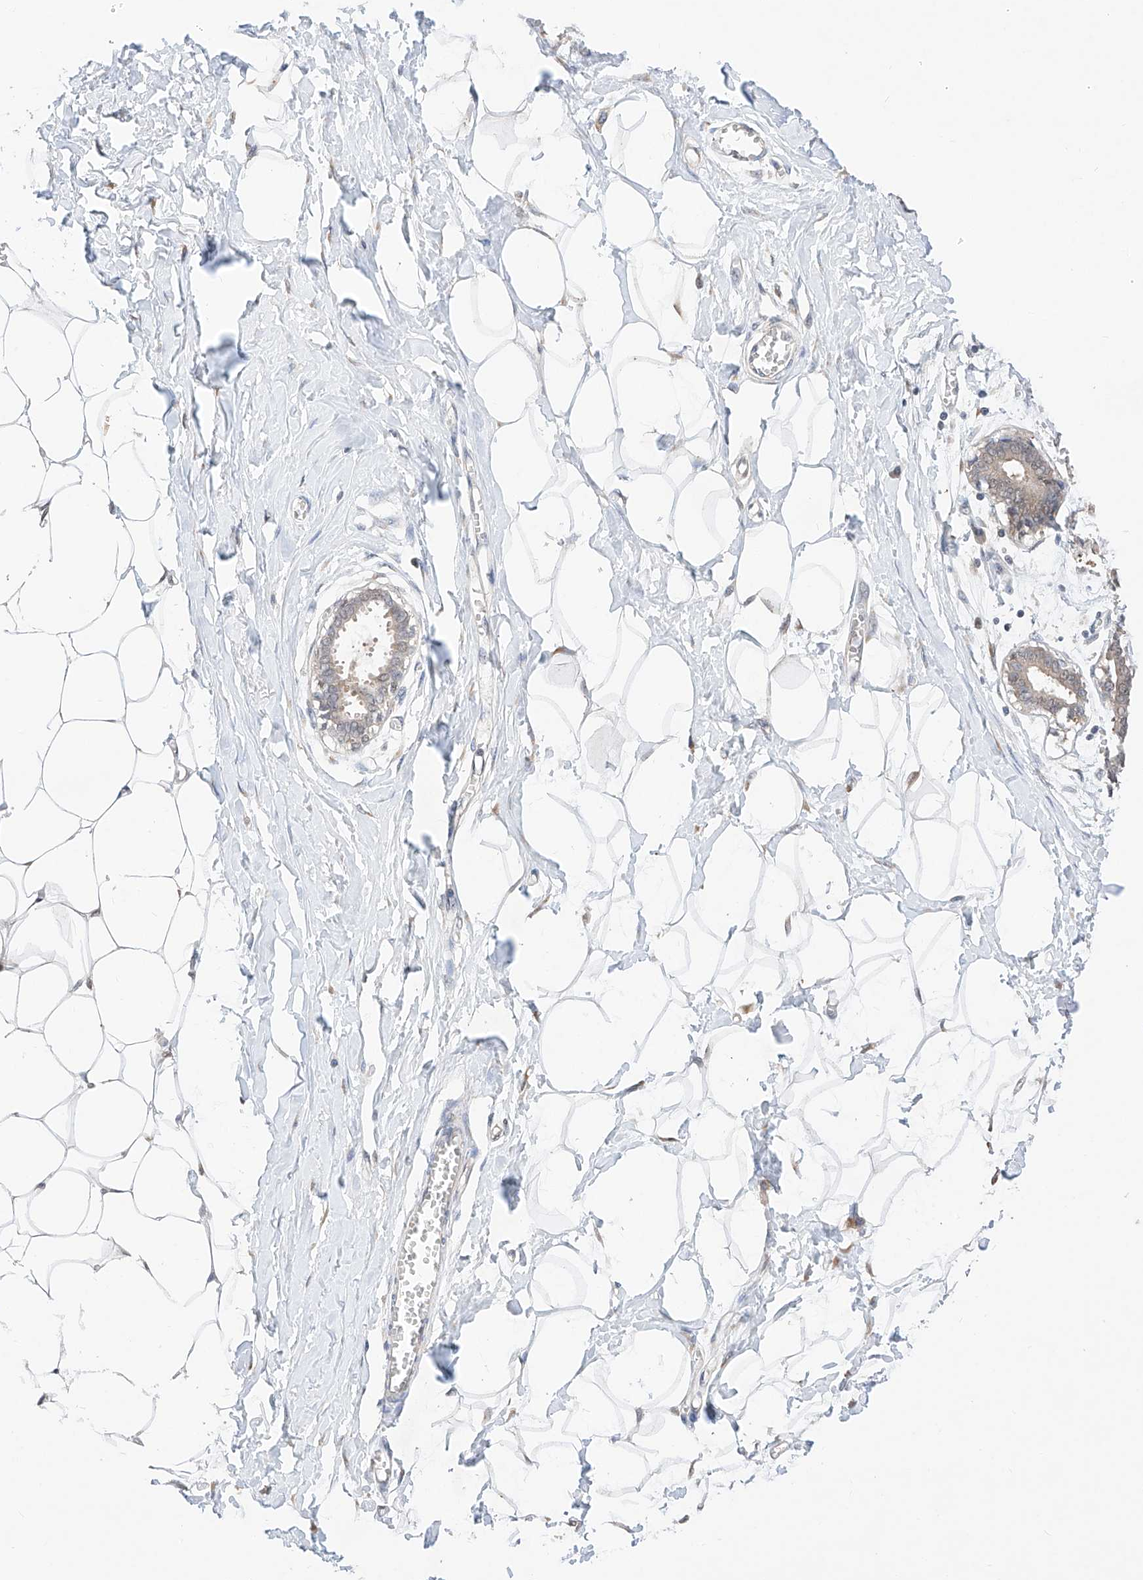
{"staining": {"intensity": "negative", "quantity": "none", "location": "none"}, "tissue": "breast", "cell_type": "Adipocytes", "image_type": "normal", "snomed": [{"axis": "morphology", "description": "Normal tissue, NOS"}, {"axis": "topography", "description": "Breast"}], "caption": "Adipocytes show no significant protein staining in unremarkable breast.", "gene": "ZSCAN4", "patient": {"sex": "female", "age": 27}}